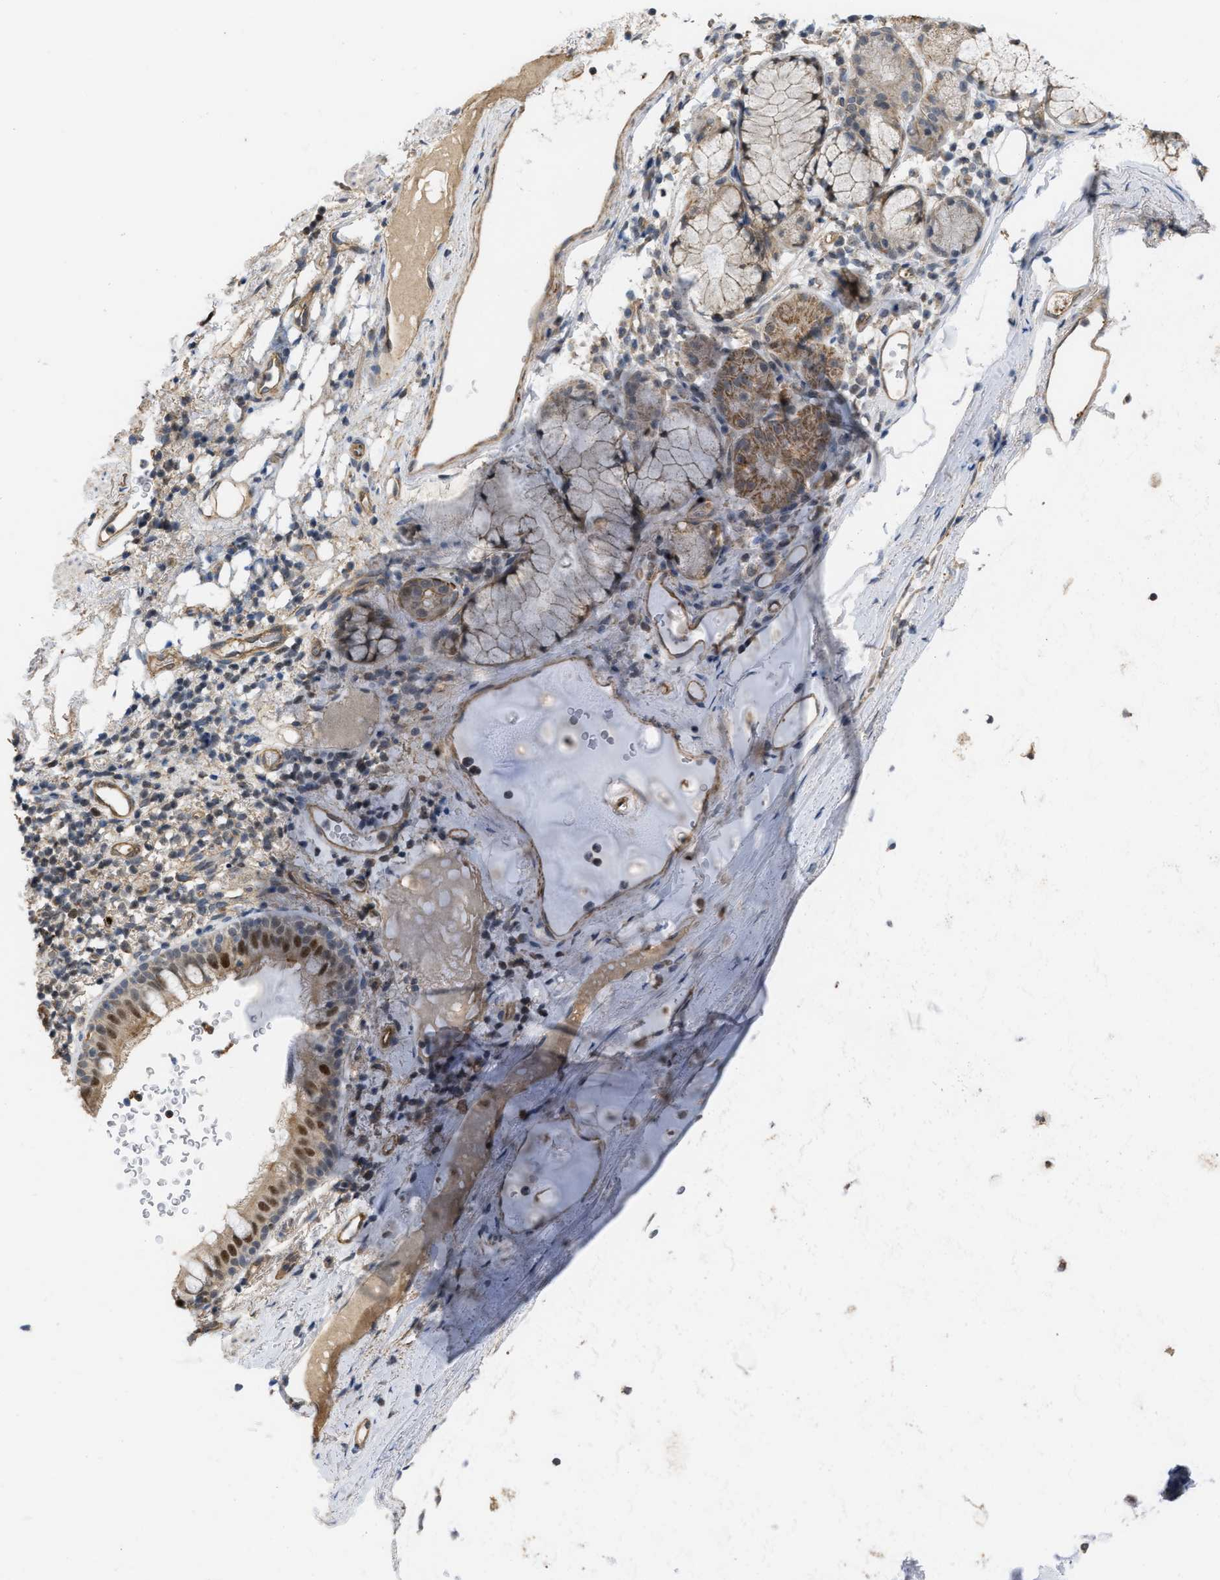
{"staining": {"intensity": "moderate", "quantity": ">75%", "location": "cytoplasmic/membranous,nuclear"}, "tissue": "bronchus", "cell_type": "Respiratory epithelial cells", "image_type": "normal", "snomed": [{"axis": "morphology", "description": "Normal tissue, NOS"}, {"axis": "morphology", "description": "Inflammation, NOS"}, {"axis": "topography", "description": "Cartilage tissue"}, {"axis": "topography", "description": "Bronchus"}], "caption": "A photomicrograph of human bronchus stained for a protein reveals moderate cytoplasmic/membranous,nuclear brown staining in respiratory epithelial cells.", "gene": "NAPEPLD", "patient": {"sex": "male", "age": 77}}